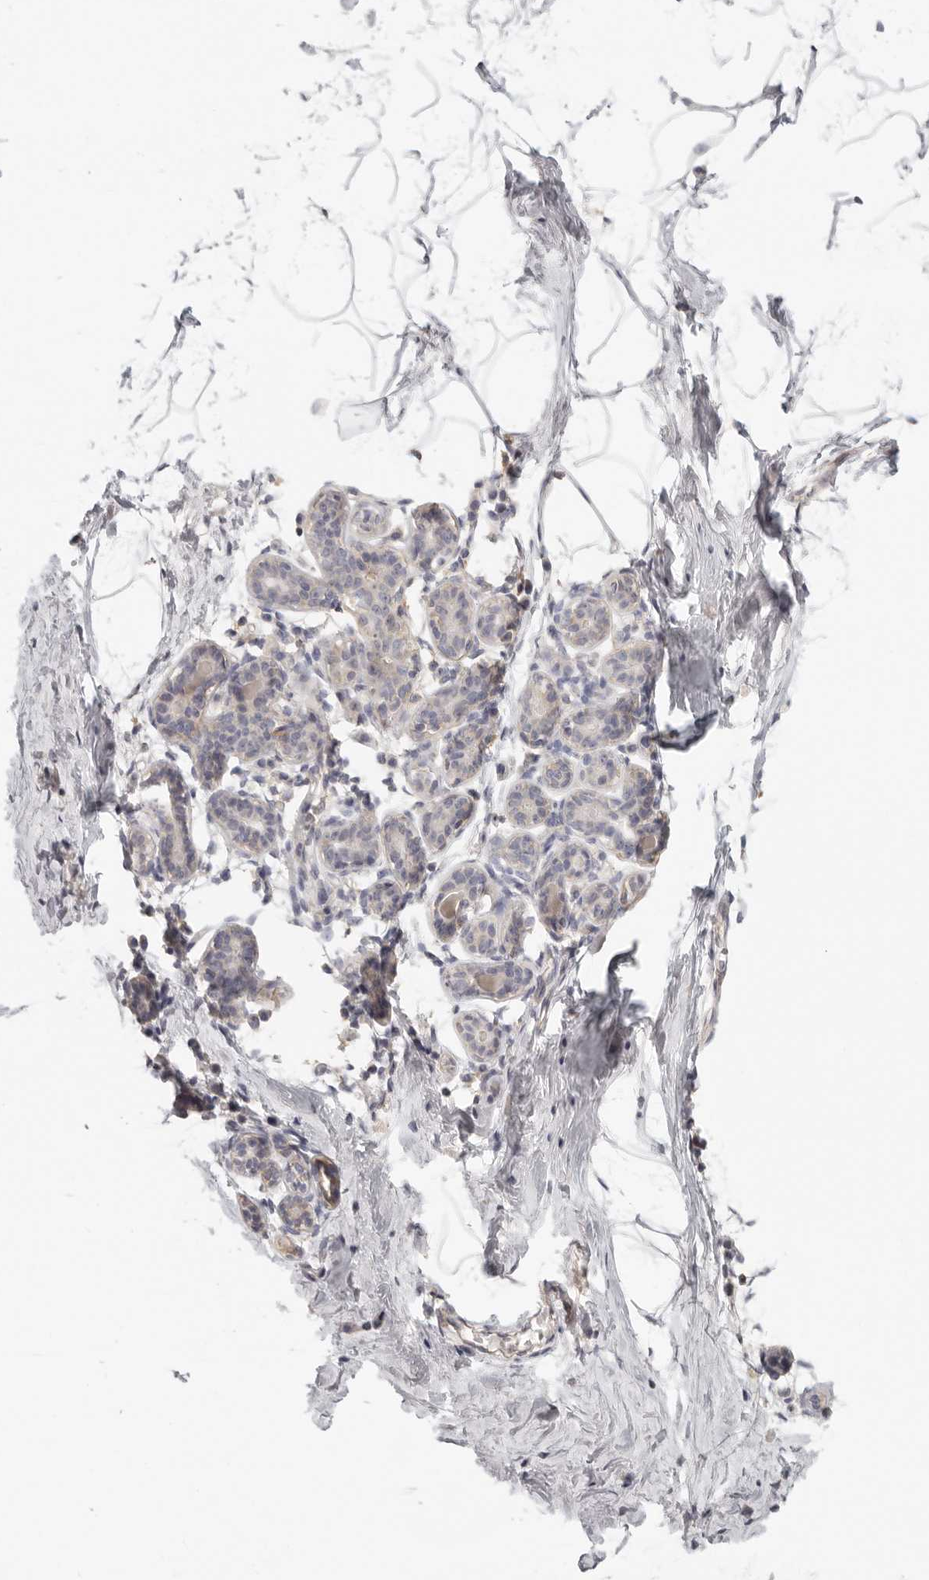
{"staining": {"intensity": "negative", "quantity": "none", "location": "none"}, "tissue": "breast", "cell_type": "Adipocytes", "image_type": "normal", "snomed": [{"axis": "morphology", "description": "Normal tissue, NOS"}, {"axis": "morphology", "description": "Lobular carcinoma"}, {"axis": "topography", "description": "Breast"}], "caption": "An IHC image of benign breast is shown. There is no staining in adipocytes of breast. Brightfield microscopy of immunohistochemistry stained with DAB (brown) and hematoxylin (blue), captured at high magnification.", "gene": "ANXA9", "patient": {"sex": "female", "age": 62}}